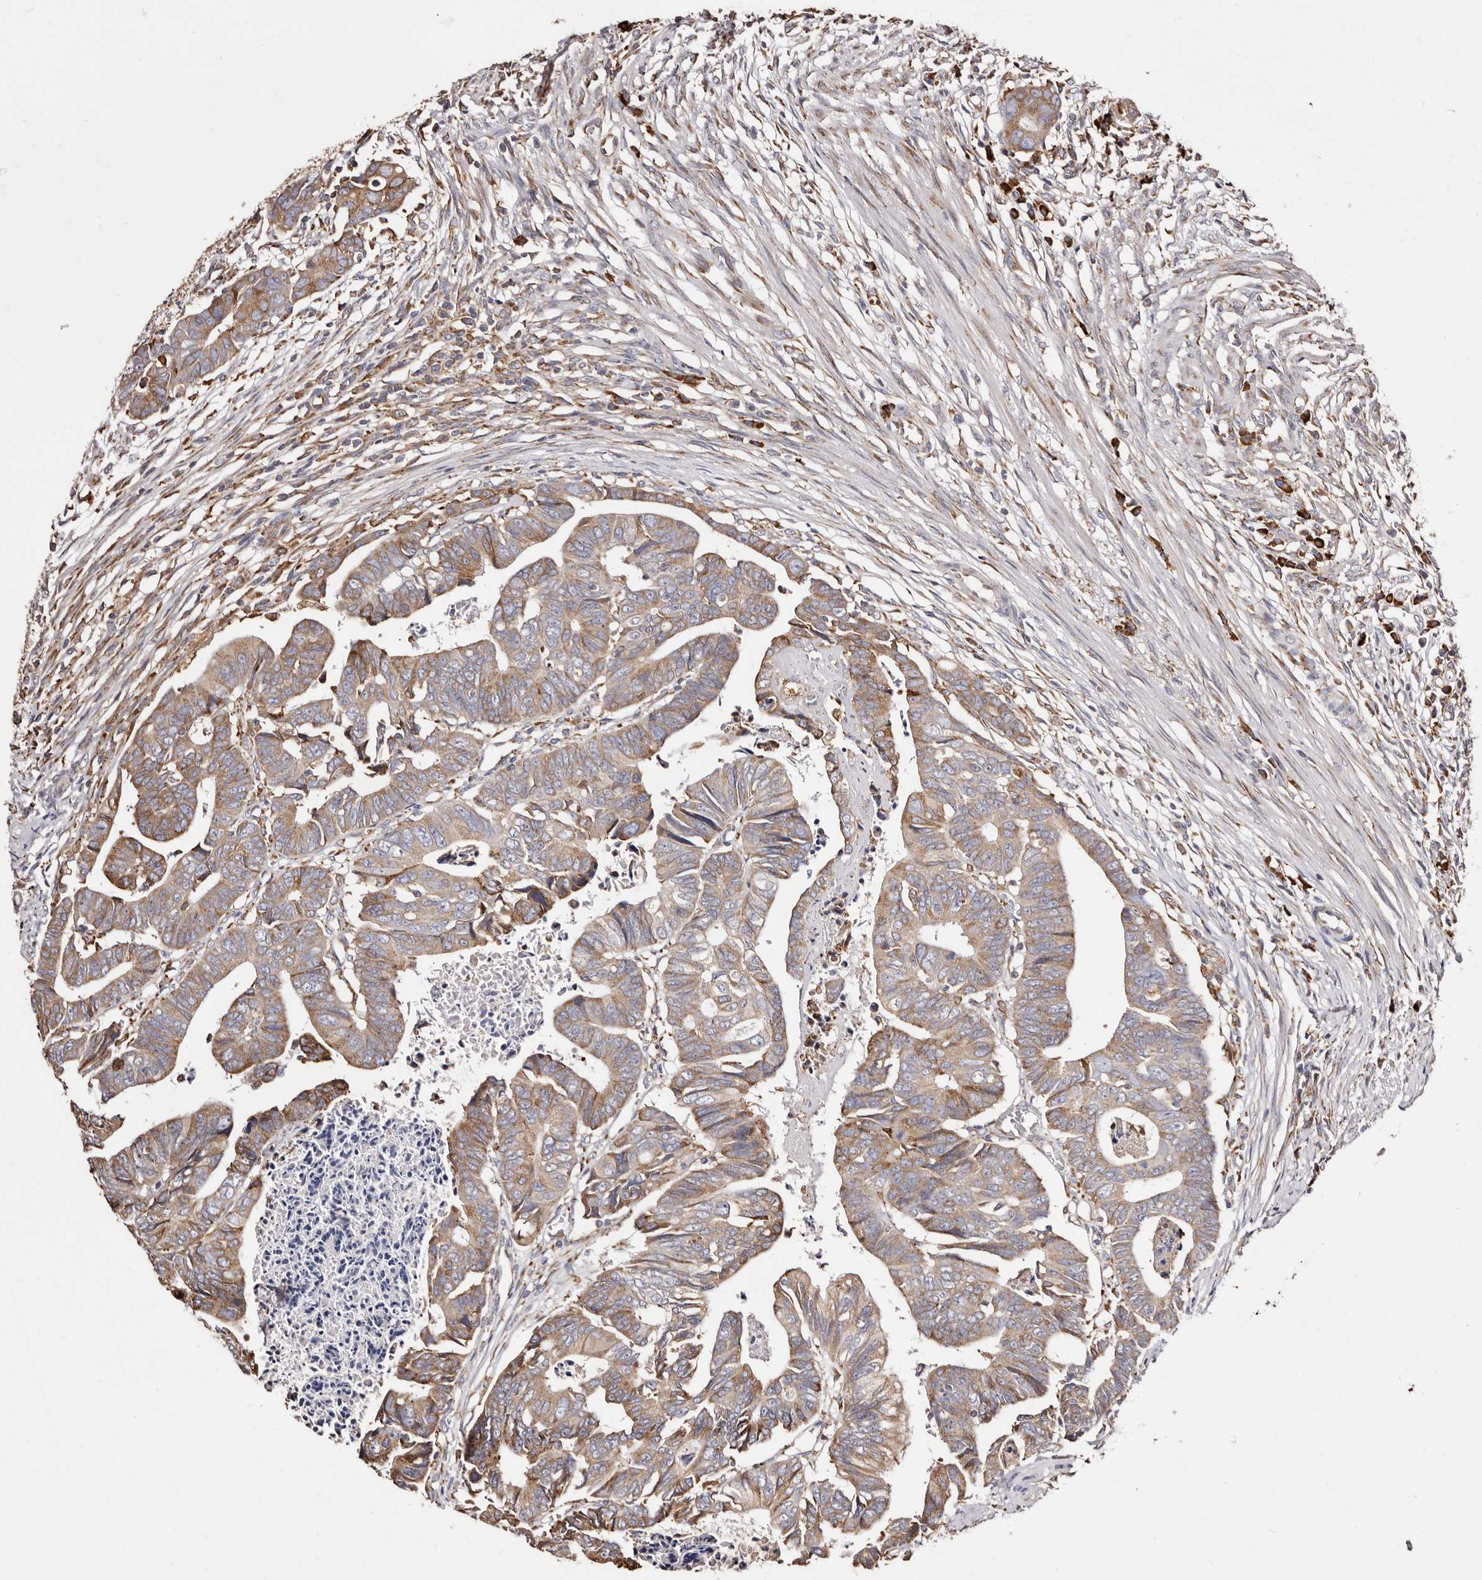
{"staining": {"intensity": "moderate", "quantity": ">75%", "location": "cytoplasmic/membranous"}, "tissue": "colorectal cancer", "cell_type": "Tumor cells", "image_type": "cancer", "snomed": [{"axis": "morphology", "description": "Adenocarcinoma, NOS"}, {"axis": "topography", "description": "Rectum"}], "caption": "Tumor cells exhibit medium levels of moderate cytoplasmic/membranous positivity in about >75% of cells in human colorectal cancer (adenocarcinoma).", "gene": "ACBD6", "patient": {"sex": "female", "age": 65}}